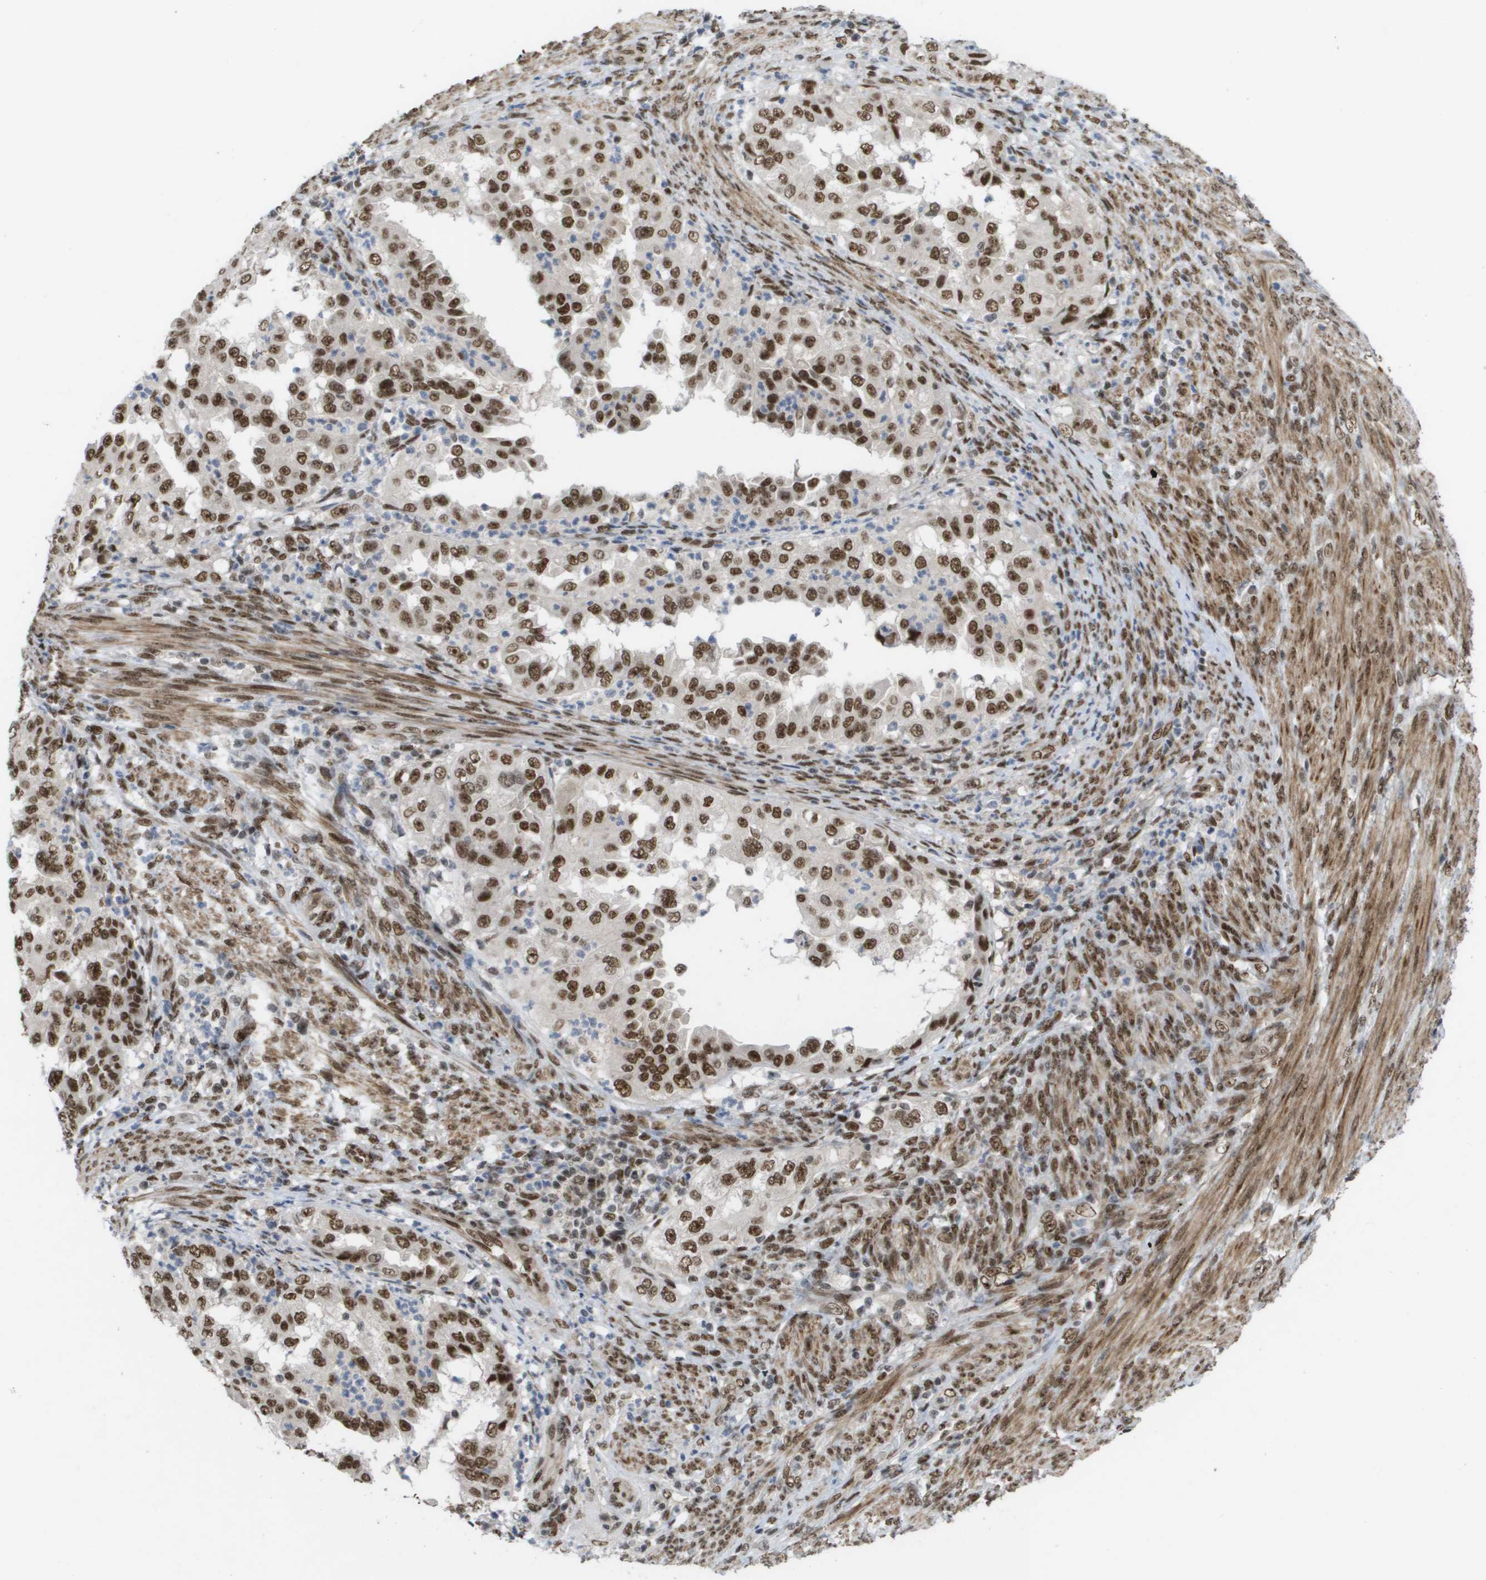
{"staining": {"intensity": "strong", "quantity": ">75%", "location": "nuclear"}, "tissue": "endometrial cancer", "cell_type": "Tumor cells", "image_type": "cancer", "snomed": [{"axis": "morphology", "description": "Adenocarcinoma, NOS"}, {"axis": "topography", "description": "Endometrium"}], "caption": "Immunohistochemical staining of endometrial cancer shows high levels of strong nuclear protein staining in approximately >75% of tumor cells.", "gene": "CDT1", "patient": {"sex": "female", "age": 85}}